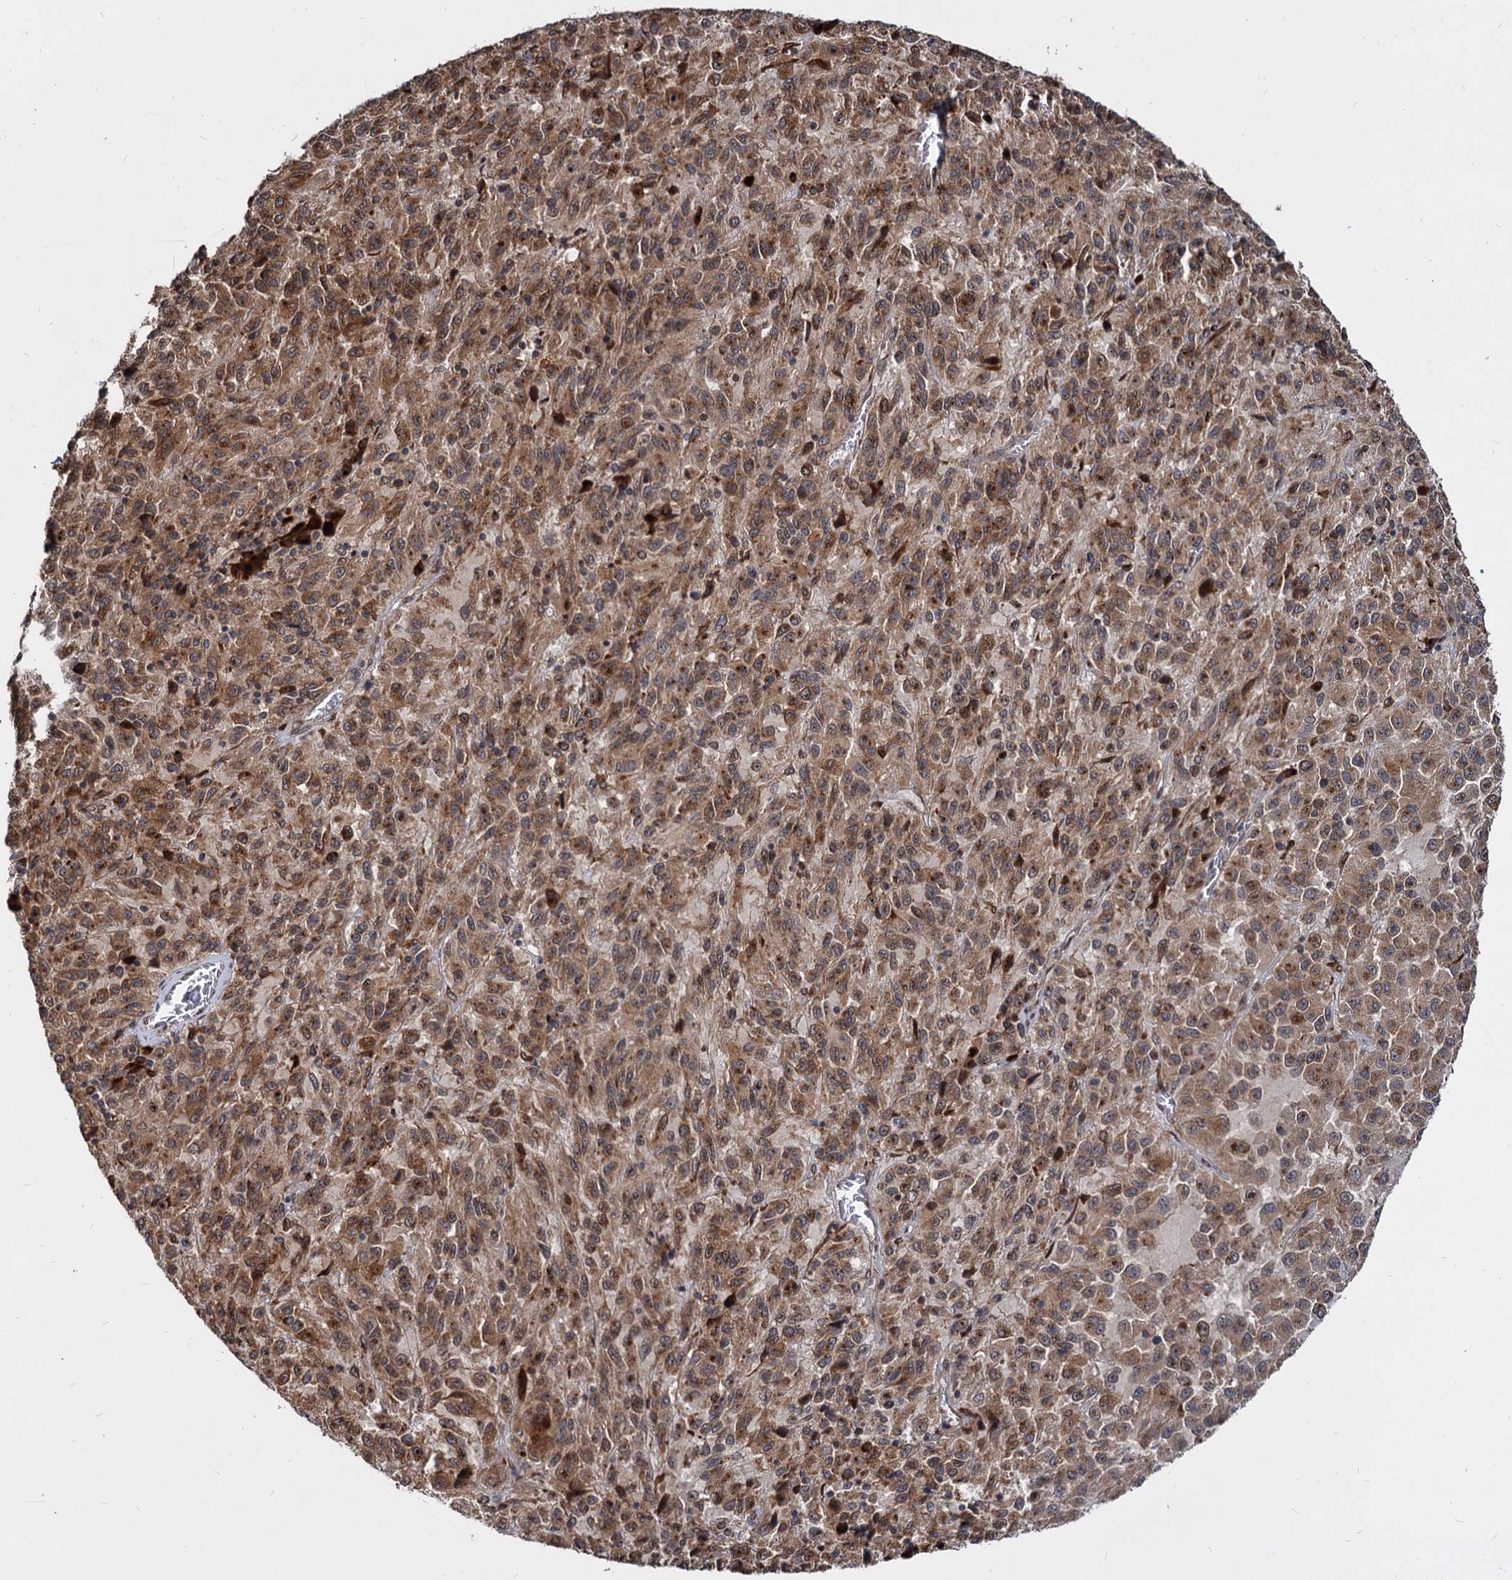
{"staining": {"intensity": "moderate", "quantity": ">75%", "location": "cytoplasmic/membranous"}, "tissue": "melanoma", "cell_type": "Tumor cells", "image_type": "cancer", "snomed": [{"axis": "morphology", "description": "Malignant melanoma, Metastatic site"}, {"axis": "topography", "description": "Lung"}], "caption": "Immunohistochemical staining of malignant melanoma (metastatic site) reveals moderate cytoplasmic/membranous protein positivity in about >75% of tumor cells.", "gene": "SAAL1", "patient": {"sex": "male", "age": 64}}